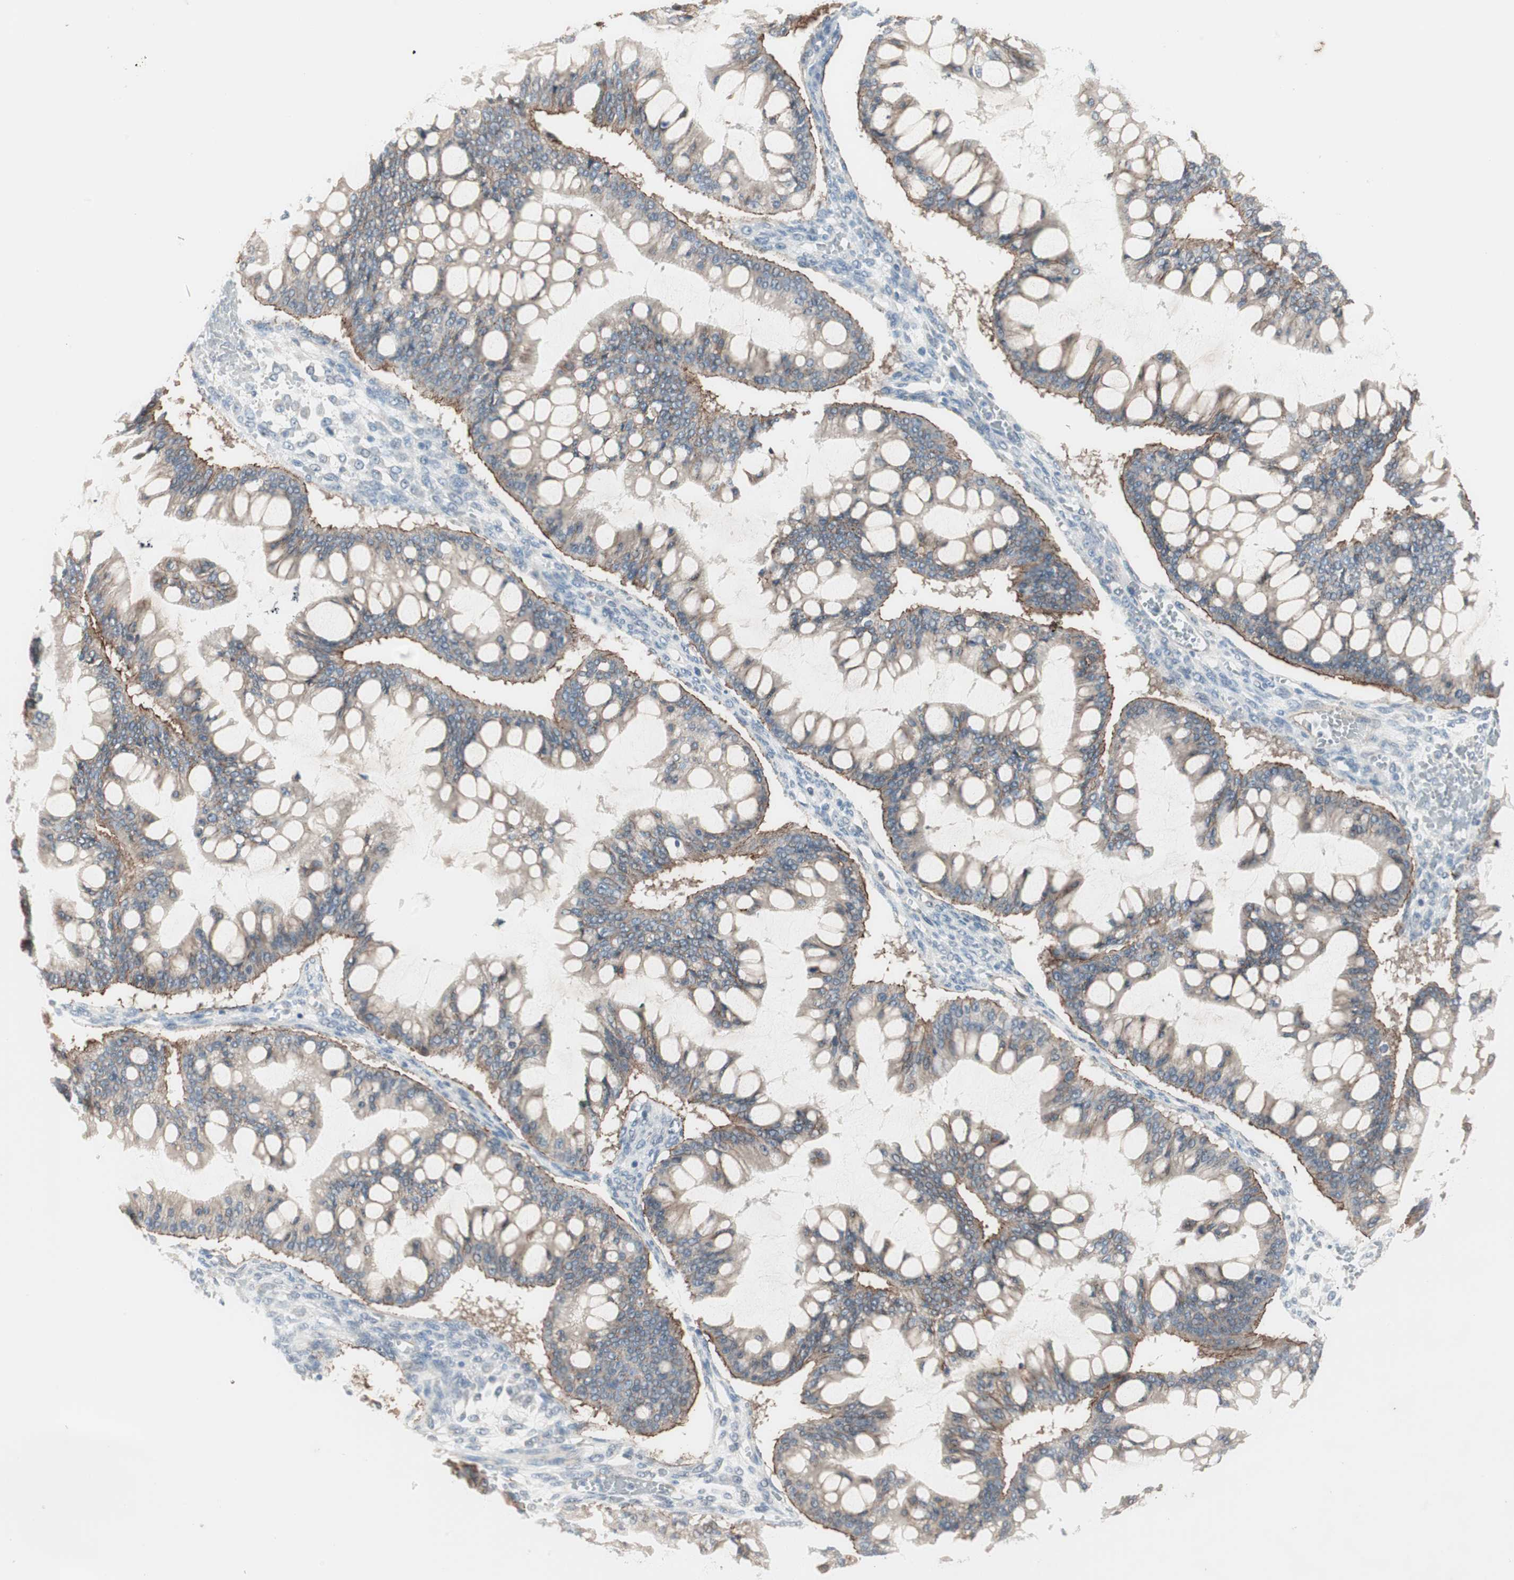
{"staining": {"intensity": "weak", "quantity": ">75%", "location": "cytoplasmic/membranous"}, "tissue": "ovarian cancer", "cell_type": "Tumor cells", "image_type": "cancer", "snomed": [{"axis": "morphology", "description": "Cystadenocarcinoma, mucinous, NOS"}, {"axis": "topography", "description": "Ovary"}], "caption": "Ovarian cancer (mucinous cystadenocarcinoma) stained with a brown dye exhibits weak cytoplasmic/membranous positive expression in about >75% of tumor cells.", "gene": "ITGB4", "patient": {"sex": "female", "age": 73}}